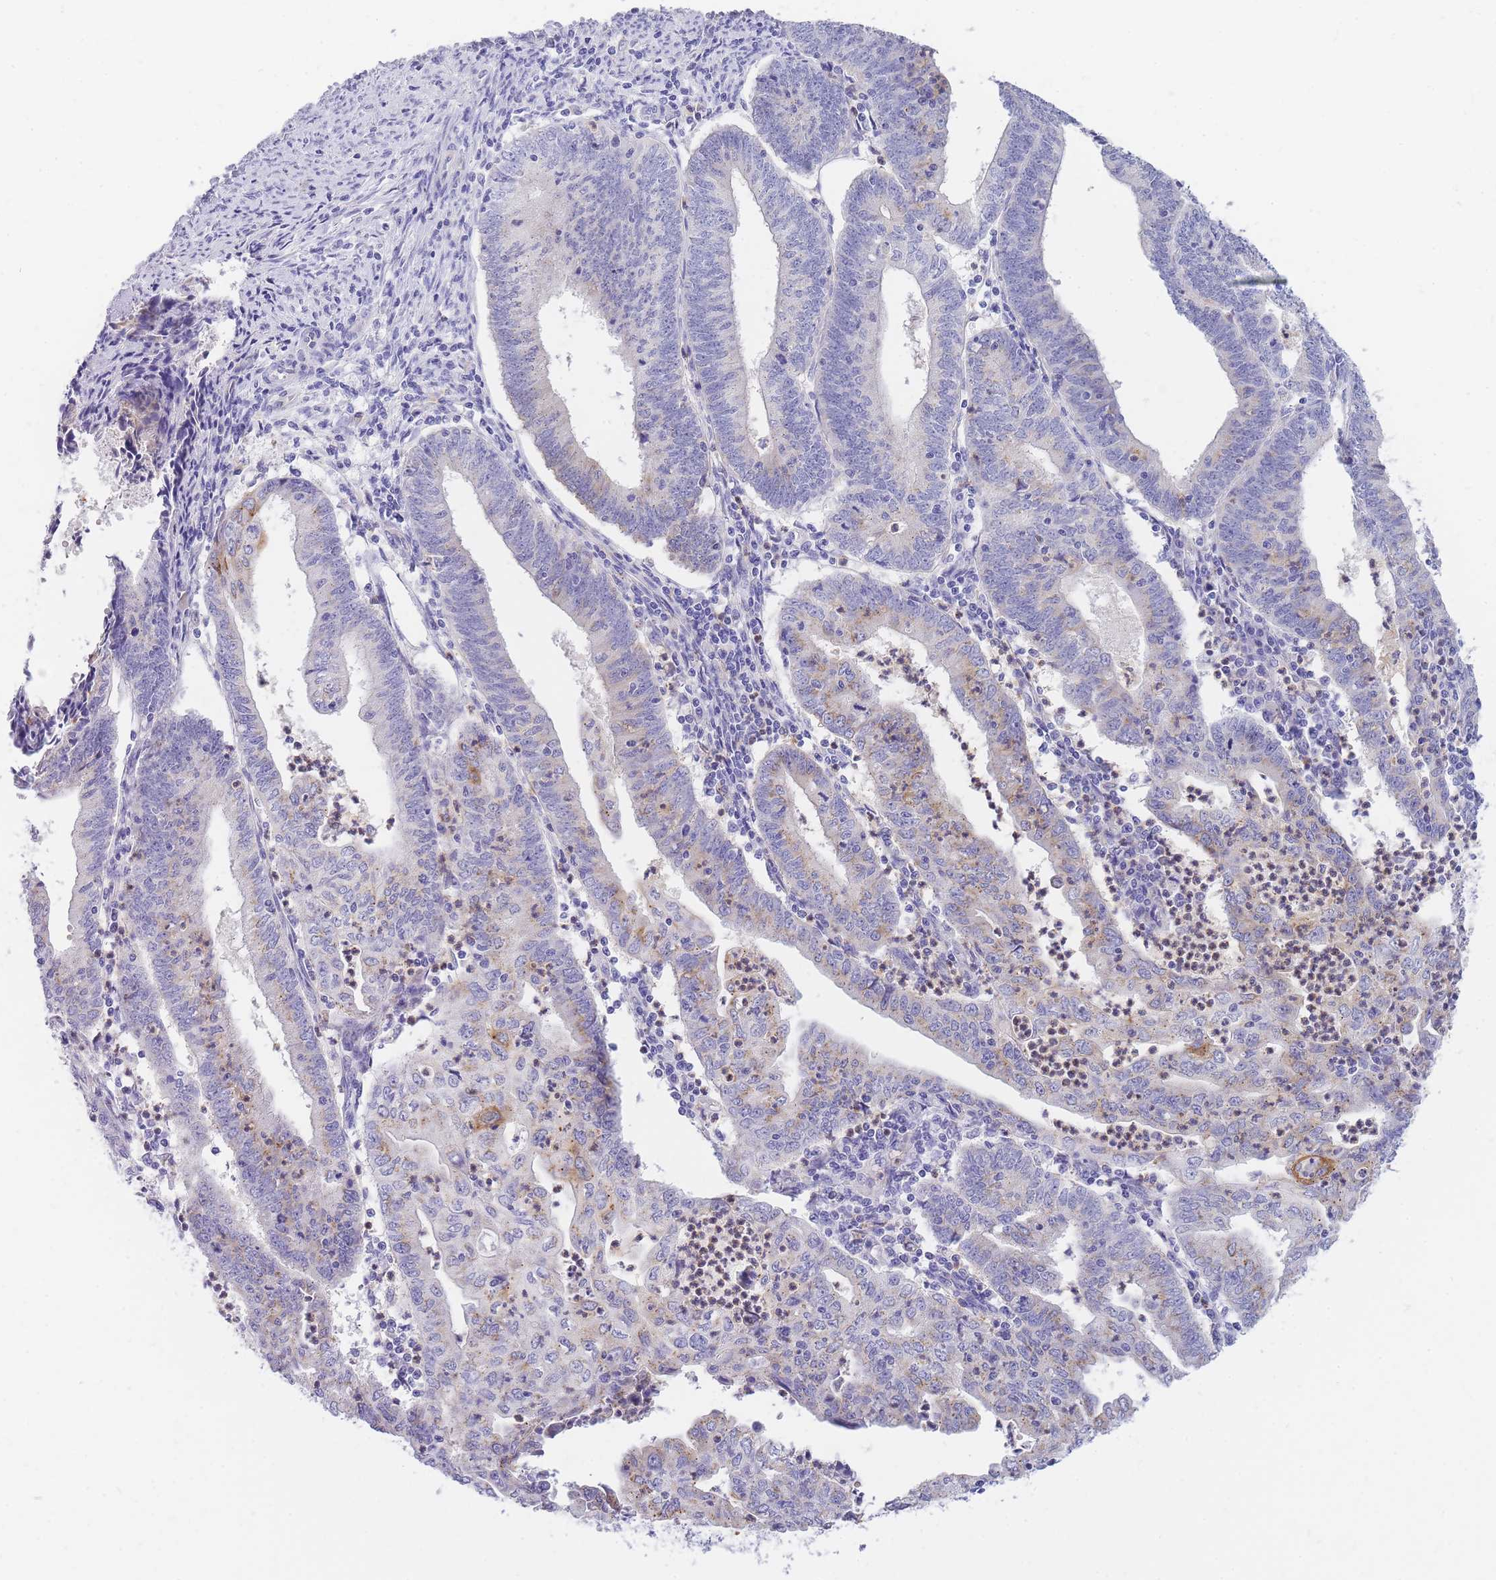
{"staining": {"intensity": "weak", "quantity": "<25%", "location": "cytoplasmic/membranous"}, "tissue": "endometrial cancer", "cell_type": "Tumor cells", "image_type": "cancer", "snomed": [{"axis": "morphology", "description": "Adenocarcinoma, NOS"}, {"axis": "topography", "description": "Endometrium"}], "caption": "Immunohistochemistry (IHC) of endometrial cancer displays no positivity in tumor cells. (DAB (3,3'-diaminobenzidine) immunohistochemistry (IHC), high magnification).", "gene": "NKX1-2", "patient": {"sex": "female", "age": 60}}